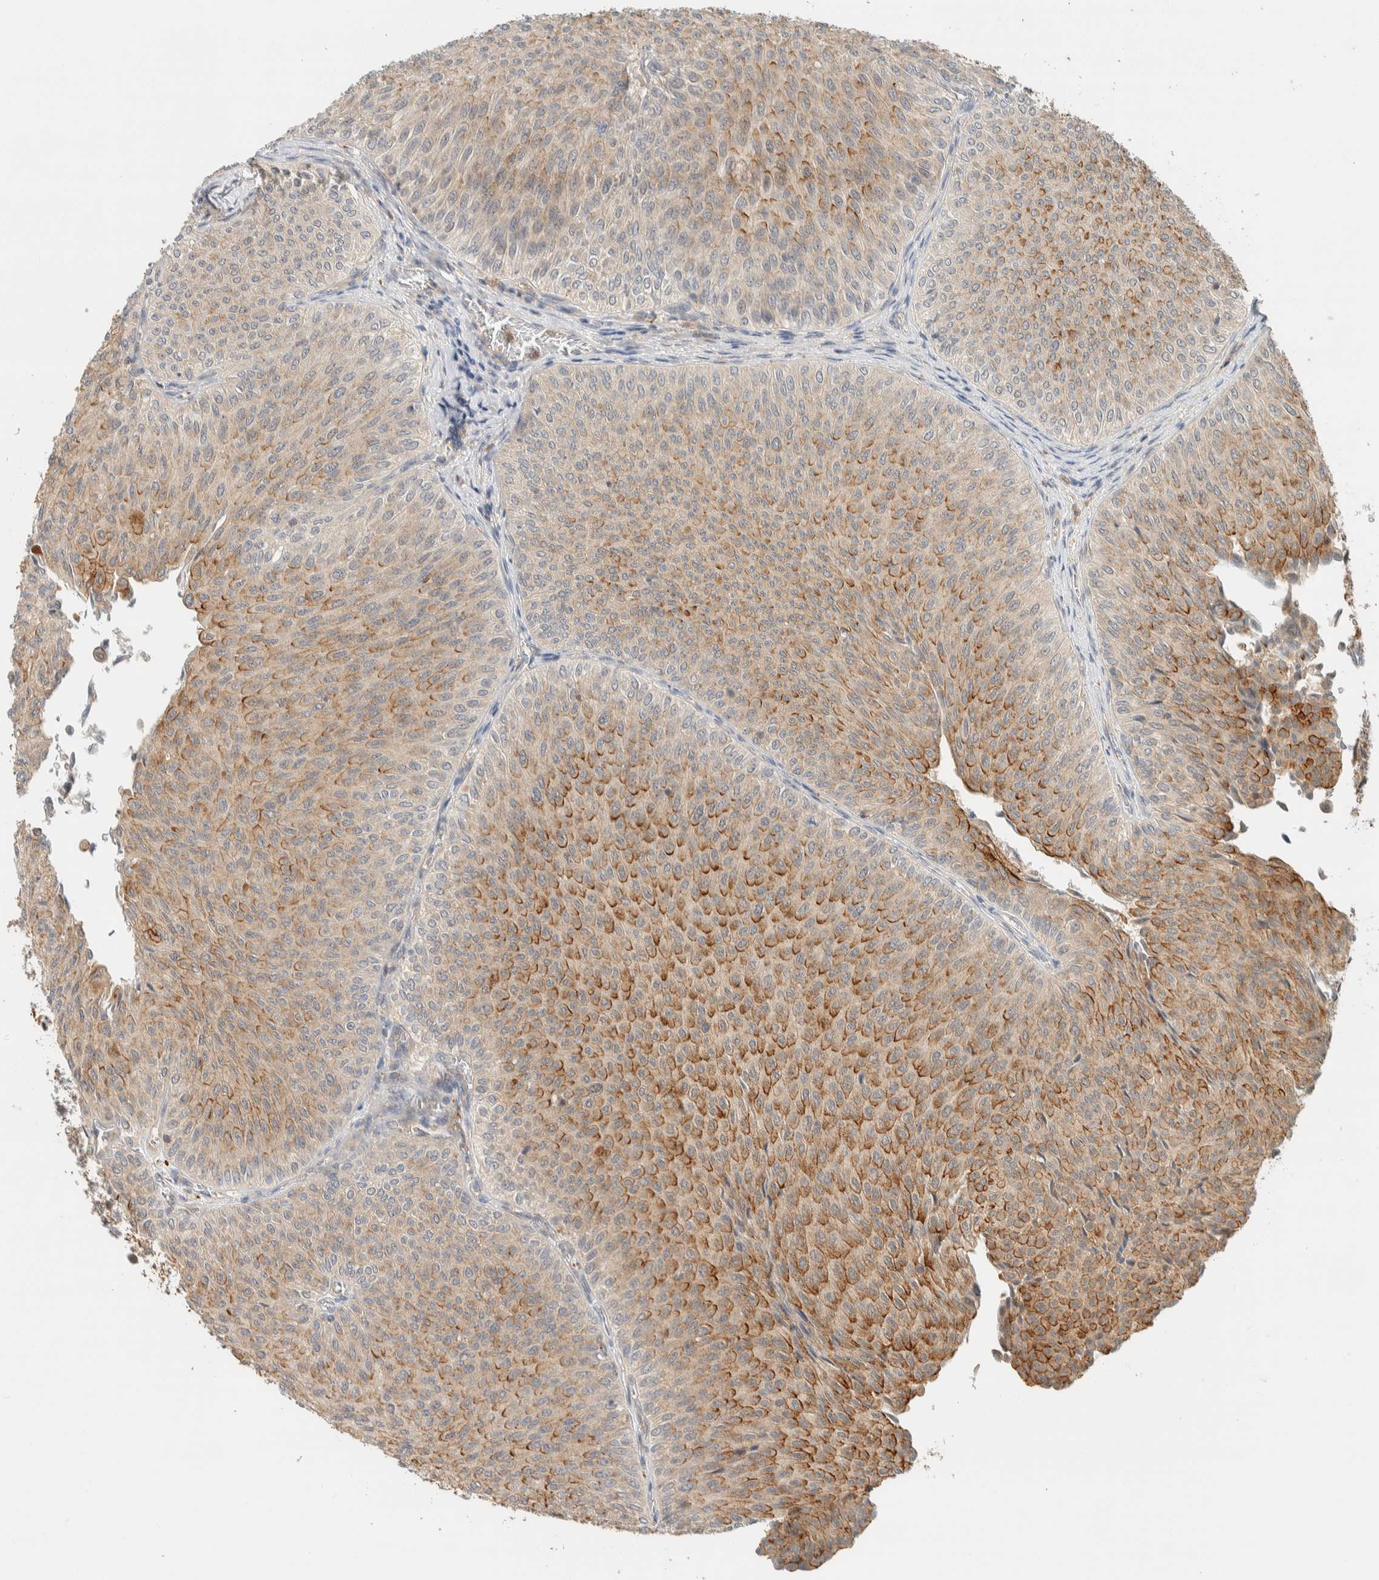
{"staining": {"intensity": "moderate", "quantity": "25%-75%", "location": "cytoplasmic/membranous"}, "tissue": "urothelial cancer", "cell_type": "Tumor cells", "image_type": "cancer", "snomed": [{"axis": "morphology", "description": "Urothelial carcinoma, Low grade"}, {"axis": "topography", "description": "Urinary bladder"}], "caption": "A photomicrograph showing moderate cytoplasmic/membranous staining in about 25%-75% of tumor cells in urothelial carcinoma (low-grade), as visualized by brown immunohistochemical staining.", "gene": "RAB11FIP1", "patient": {"sex": "male", "age": 78}}